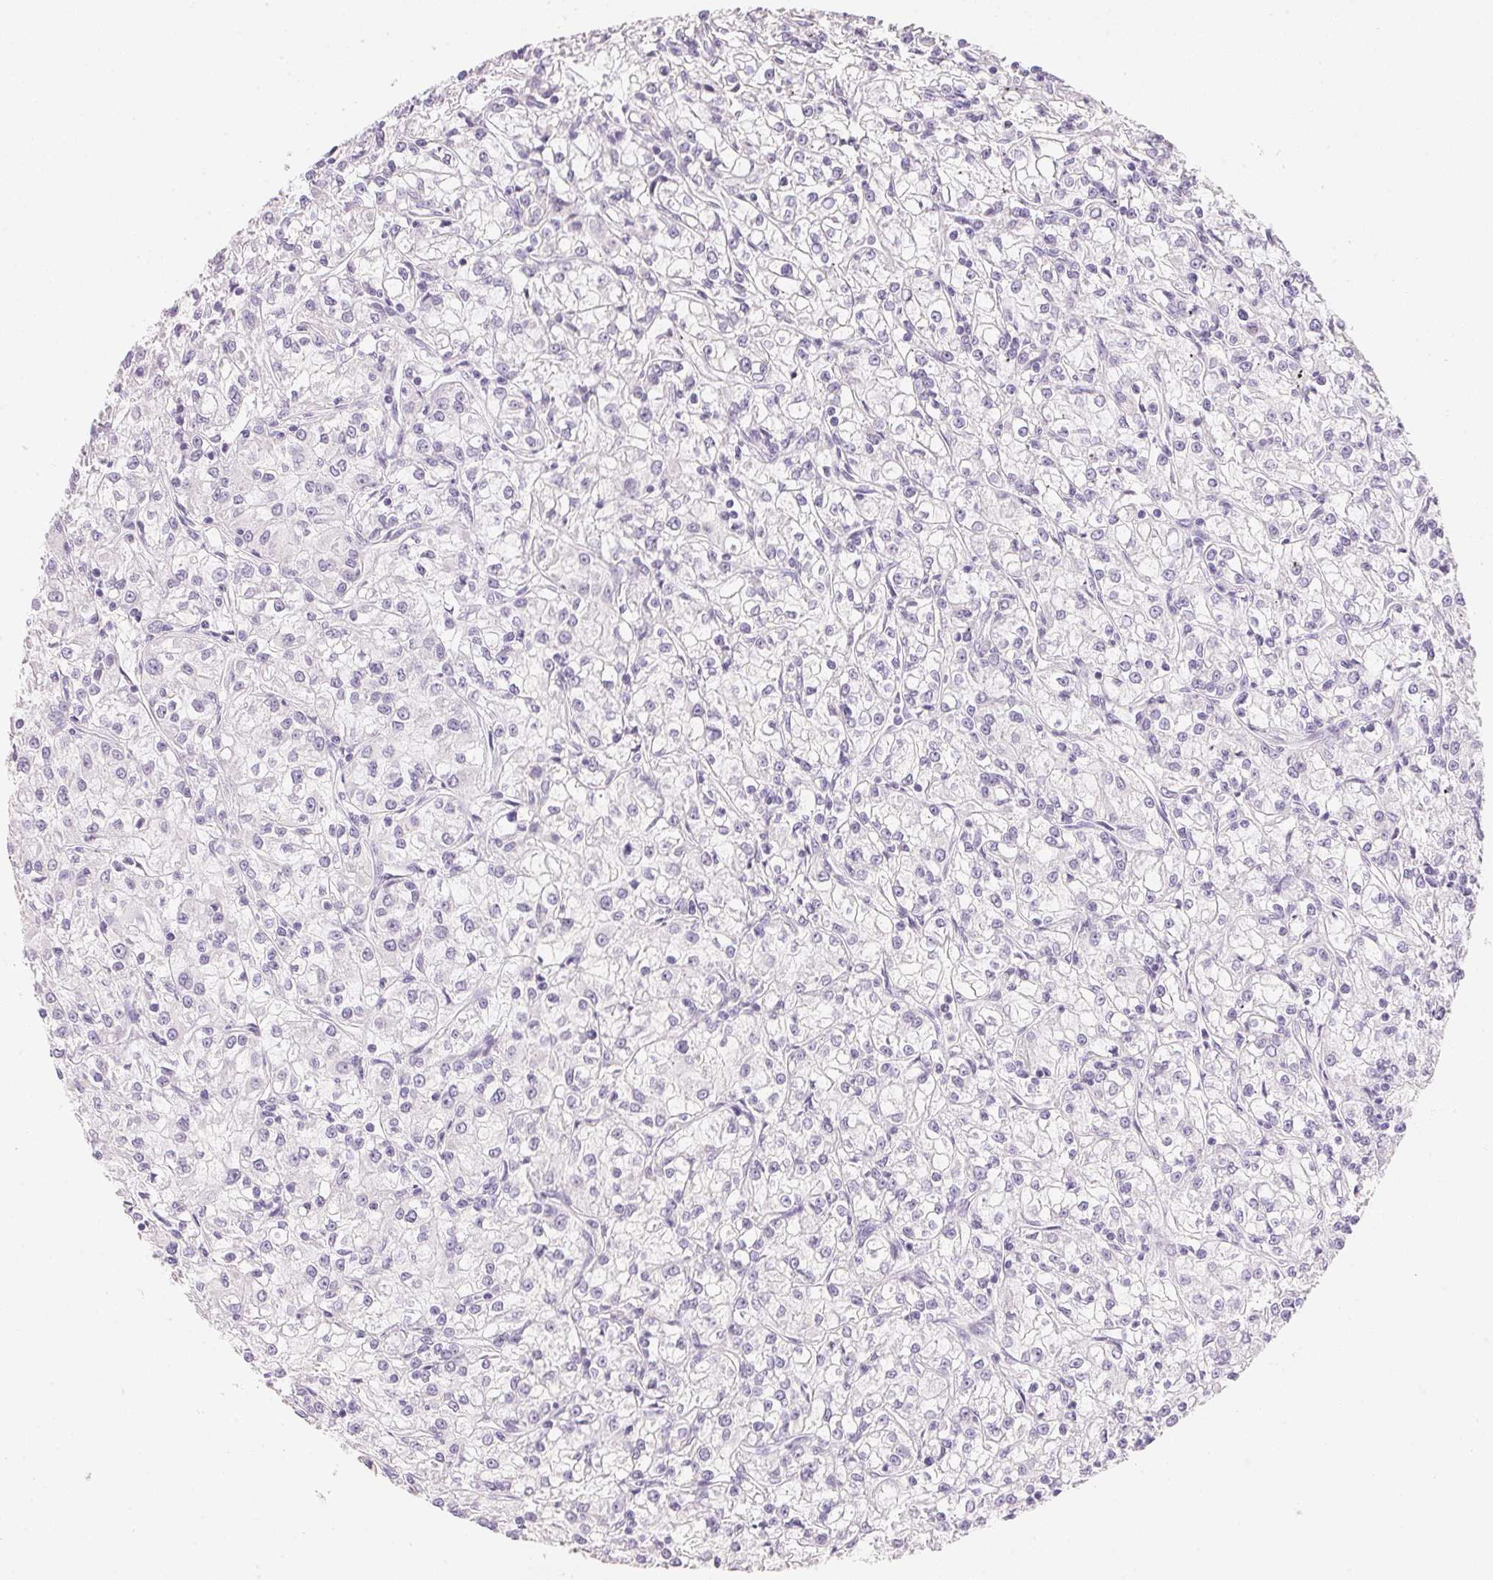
{"staining": {"intensity": "negative", "quantity": "none", "location": "none"}, "tissue": "renal cancer", "cell_type": "Tumor cells", "image_type": "cancer", "snomed": [{"axis": "morphology", "description": "Adenocarcinoma, NOS"}, {"axis": "topography", "description": "Kidney"}], "caption": "Renal cancer was stained to show a protein in brown. There is no significant positivity in tumor cells.", "gene": "ACP3", "patient": {"sex": "female", "age": 59}}